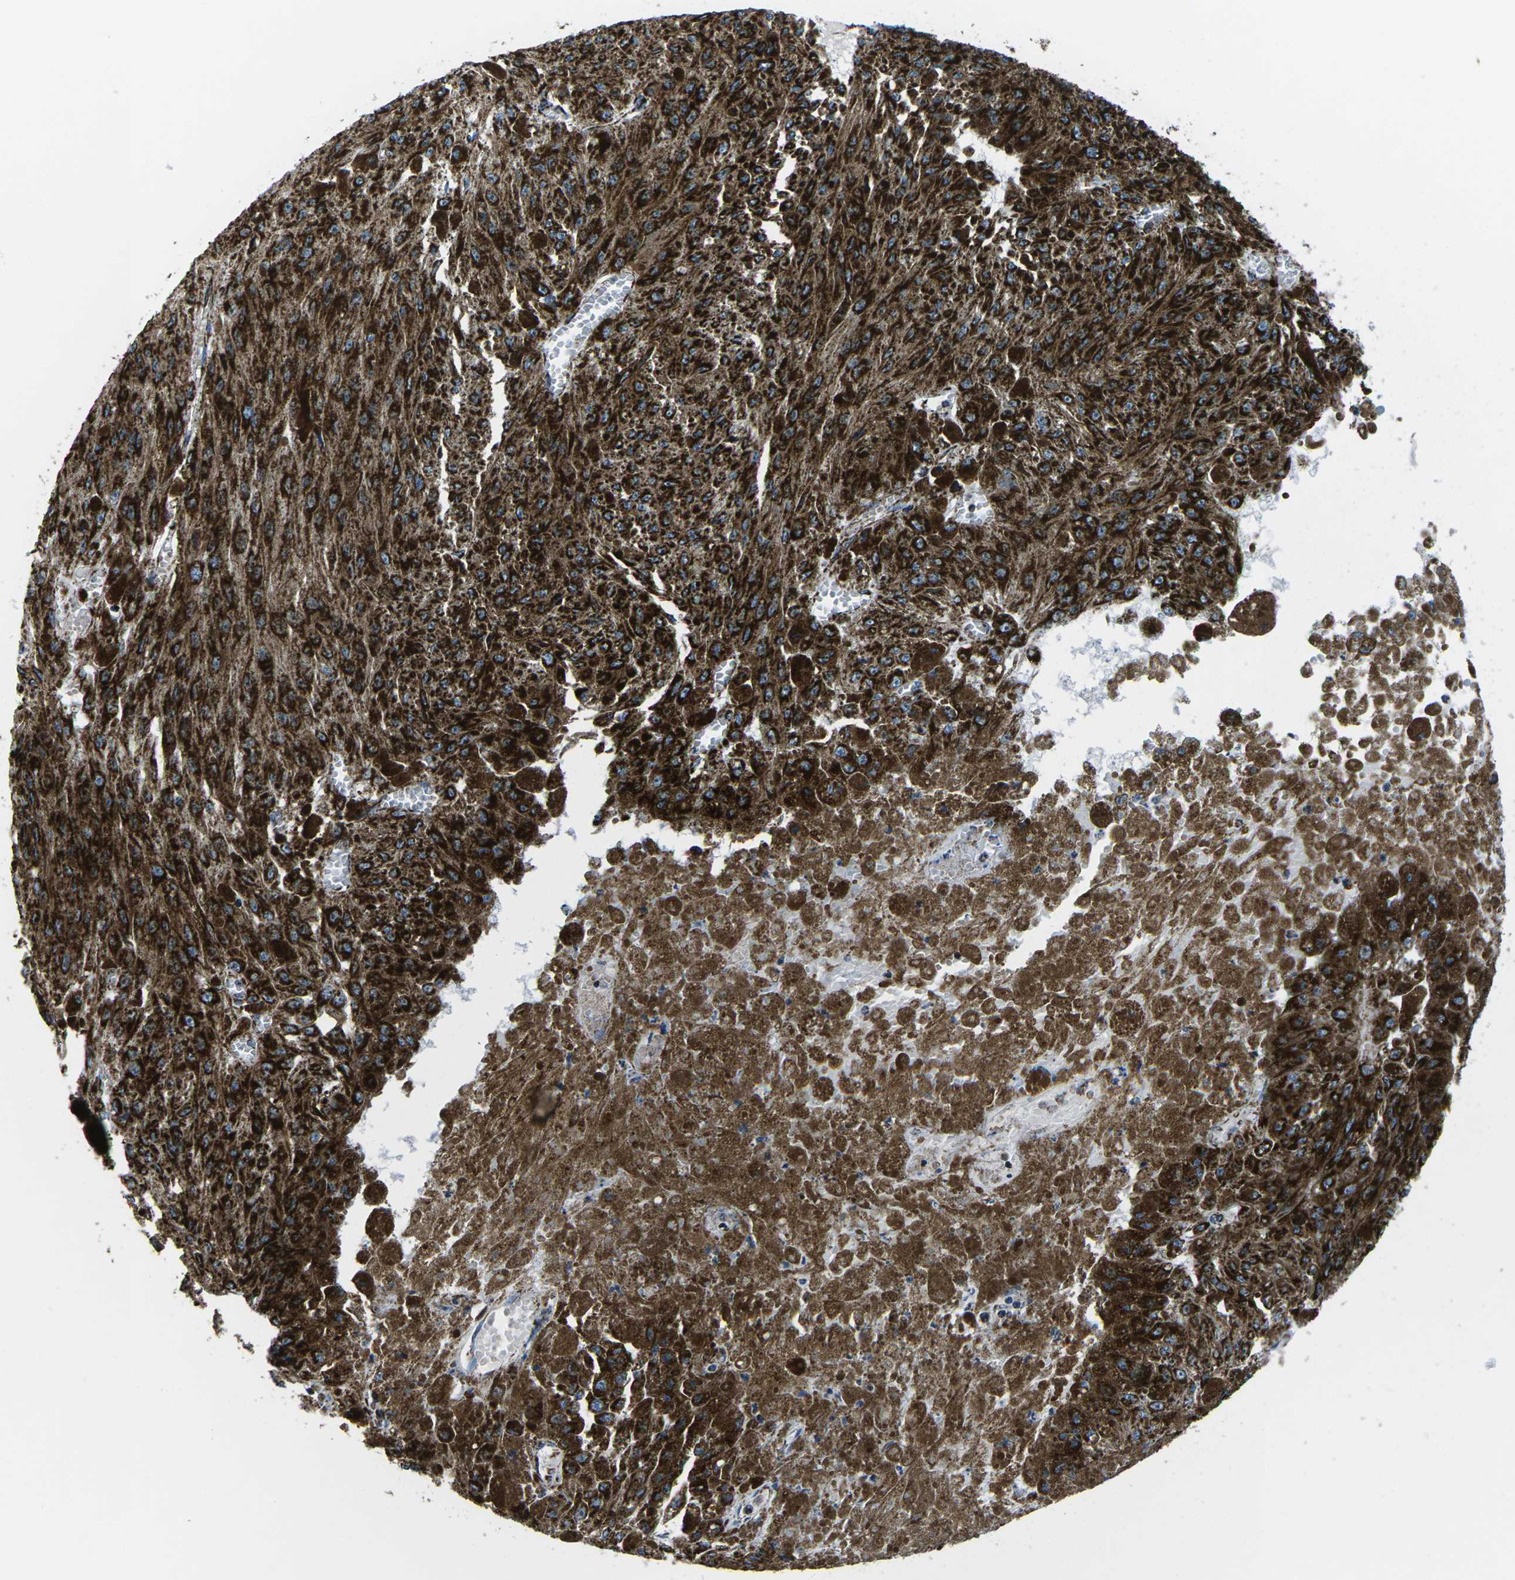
{"staining": {"intensity": "strong", "quantity": ">75%", "location": "cytoplasmic/membranous"}, "tissue": "melanoma", "cell_type": "Tumor cells", "image_type": "cancer", "snomed": [{"axis": "morphology", "description": "Malignant melanoma, NOS"}, {"axis": "topography", "description": "Other"}], "caption": "Protein staining of melanoma tissue shows strong cytoplasmic/membranous staining in approximately >75% of tumor cells. (DAB (3,3'-diaminobenzidine) IHC, brown staining for protein, blue staining for nuclei).", "gene": "MT-CO2", "patient": {"sex": "male", "age": 79}}